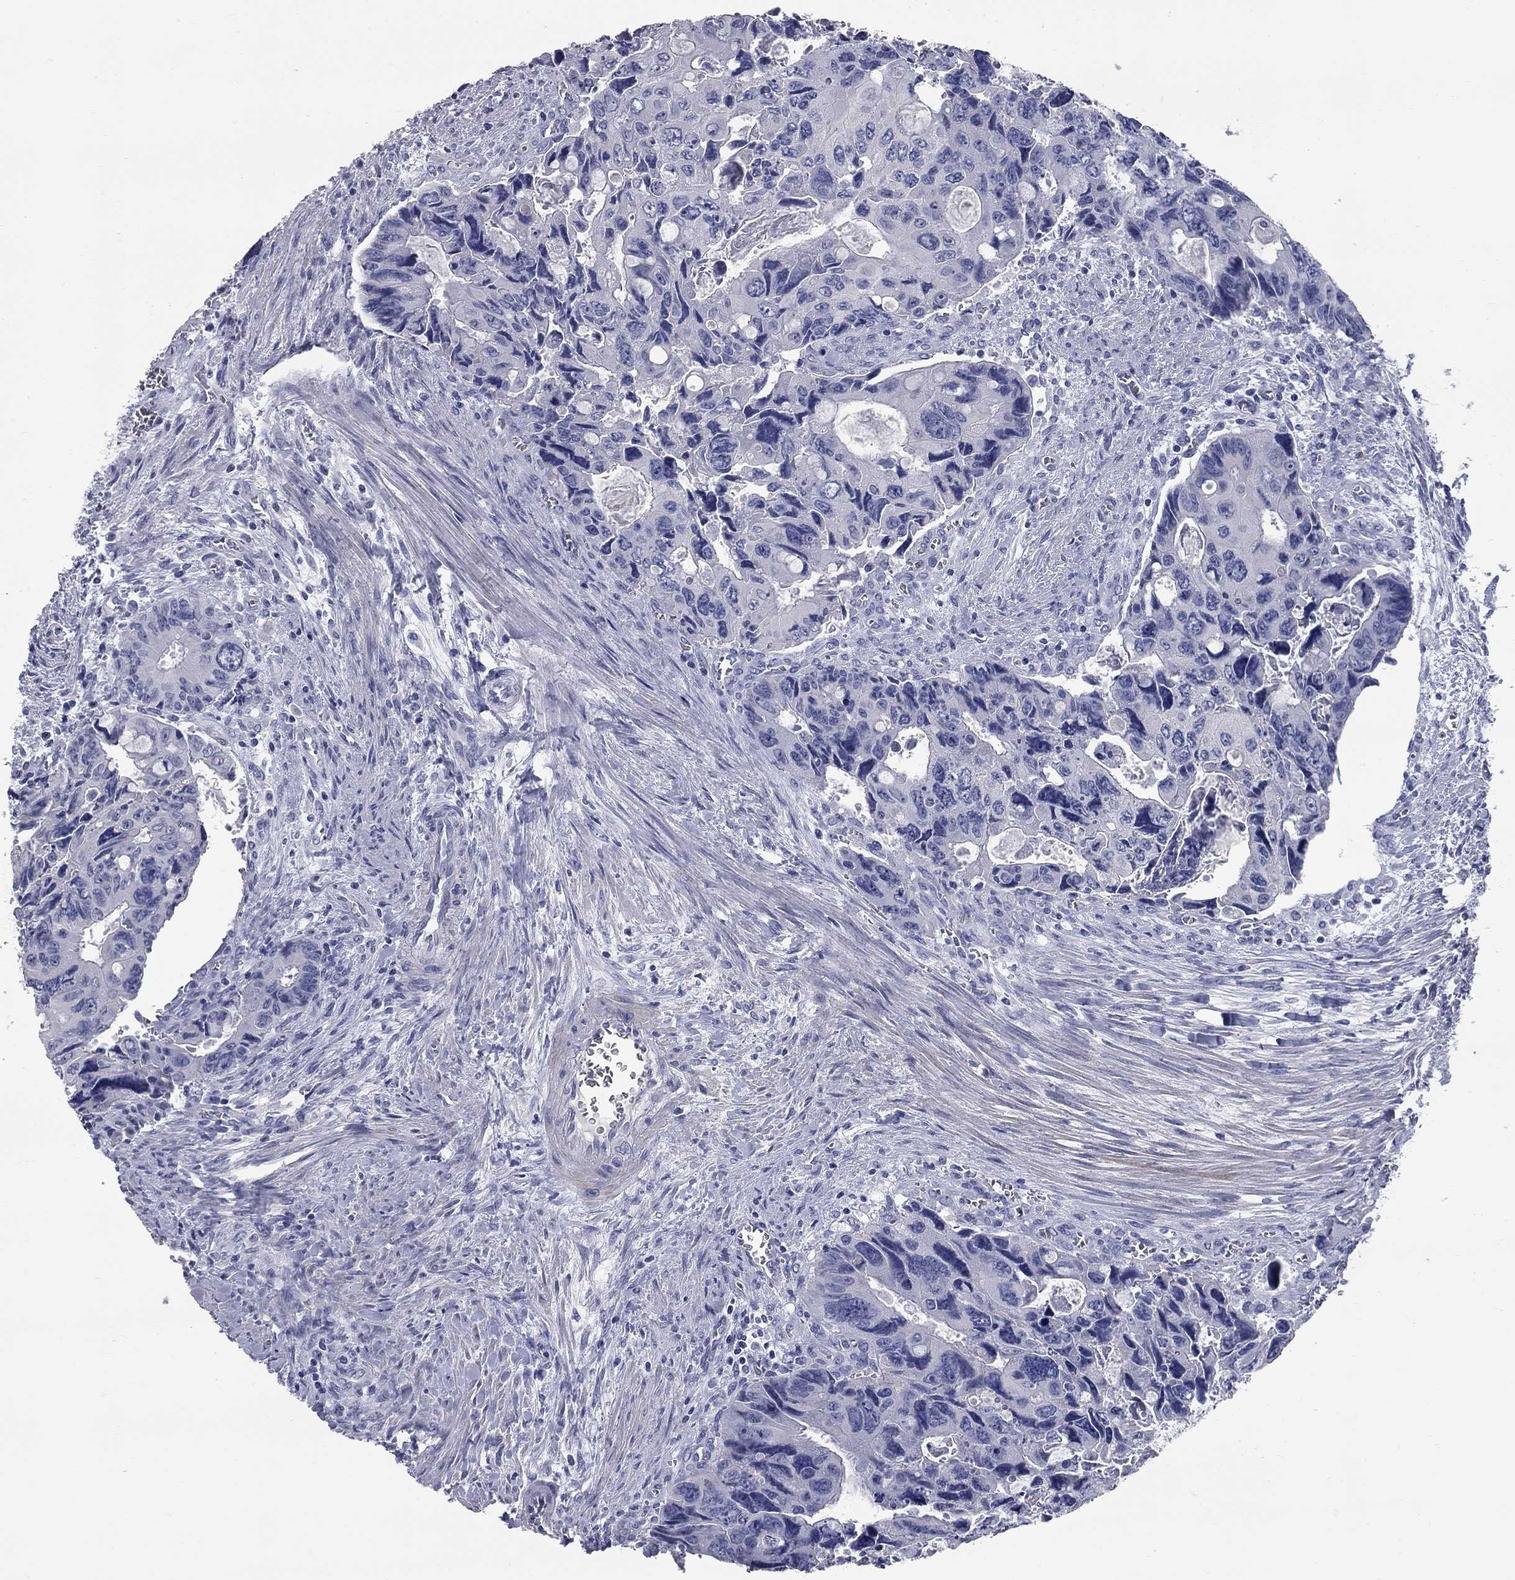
{"staining": {"intensity": "negative", "quantity": "none", "location": "none"}, "tissue": "colorectal cancer", "cell_type": "Tumor cells", "image_type": "cancer", "snomed": [{"axis": "morphology", "description": "Adenocarcinoma, NOS"}, {"axis": "topography", "description": "Rectum"}], "caption": "This is an immunohistochemistry (IHC) photomicrograph of human colorectal adenocarcinoma. There is no expression in tumor cells.", "gene": "SYT12", "patient": {"sex": "male", "age": 62}}